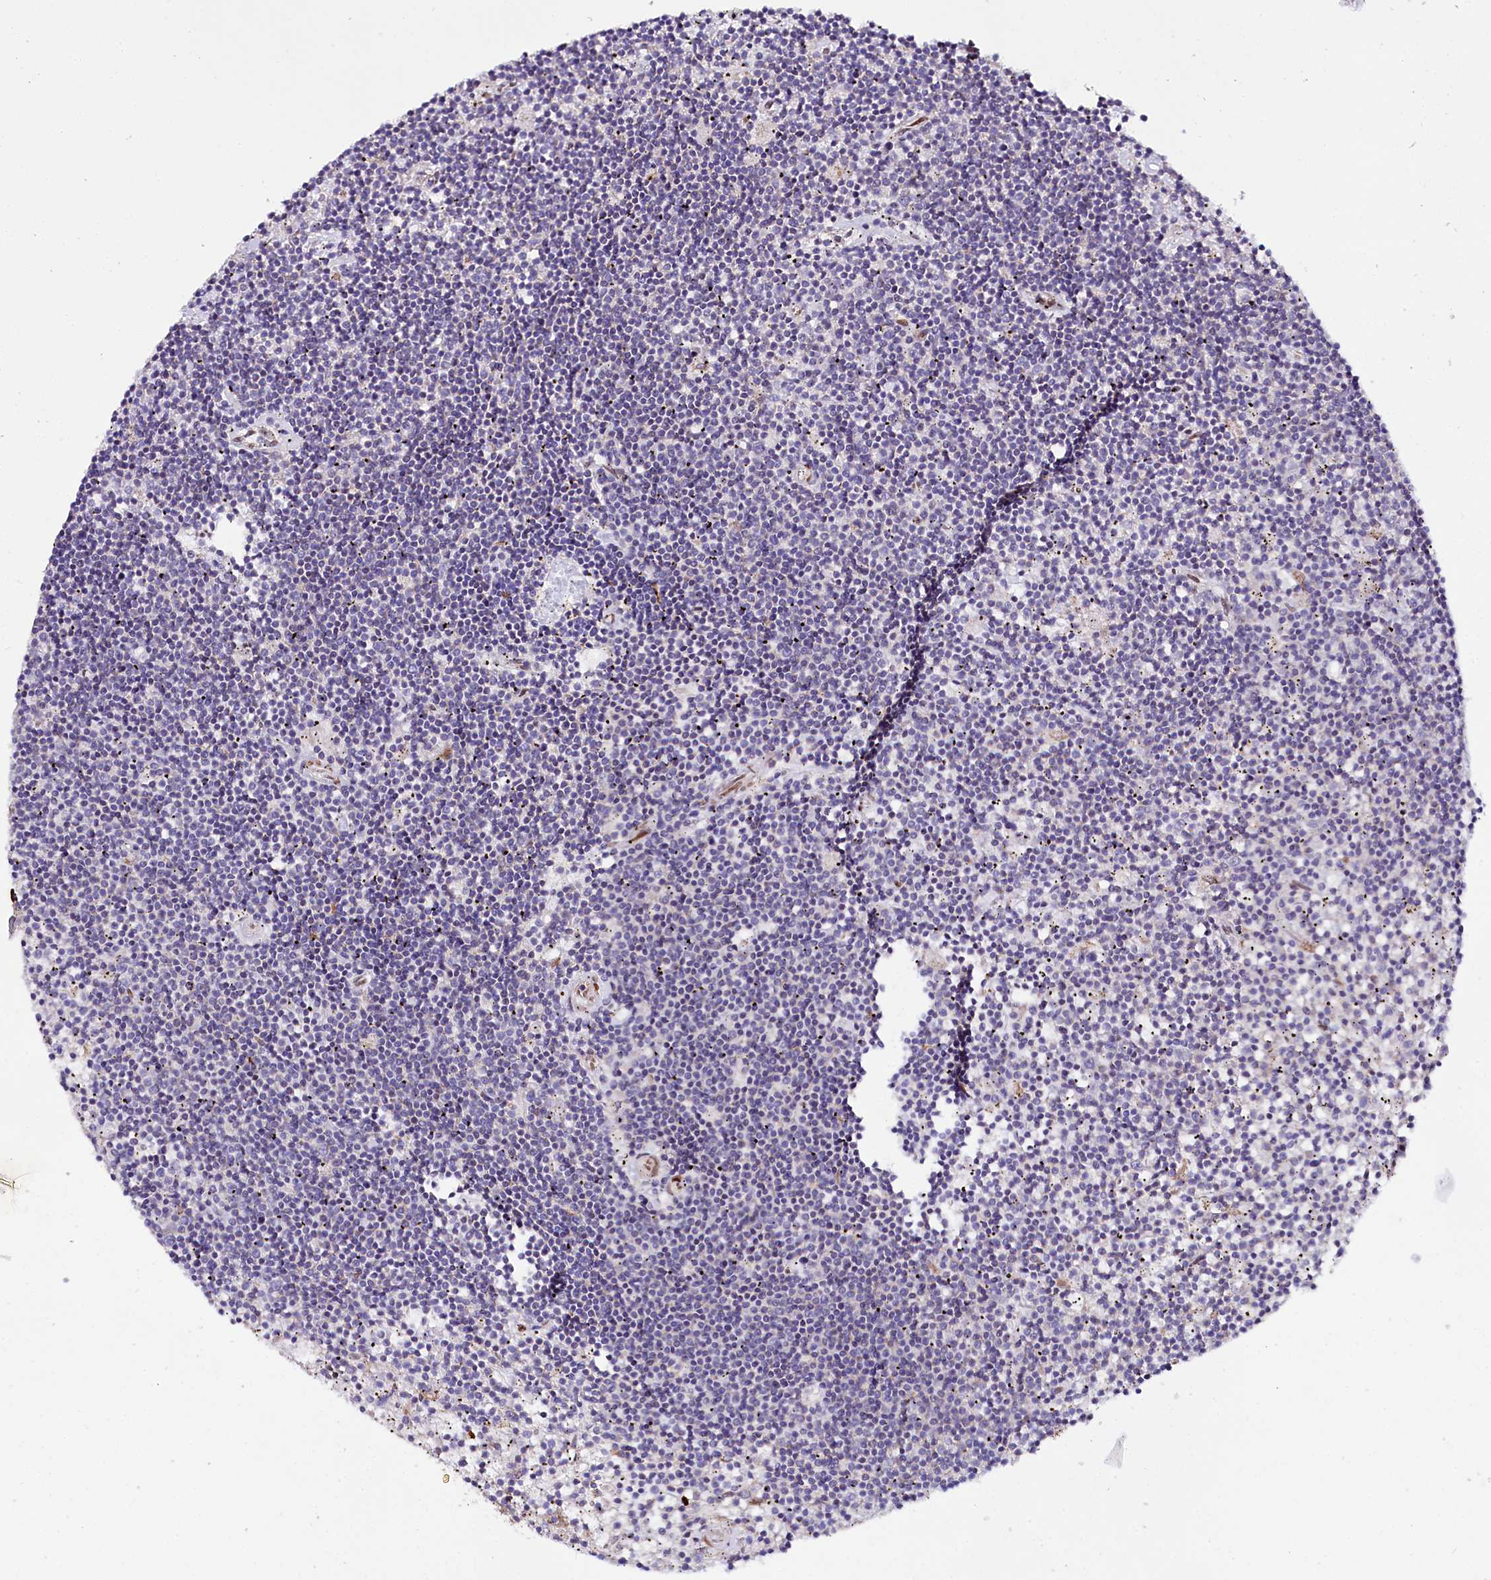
{"staining": {"intensity": "negative", "quantity": "none", "location": "none"}, "tissue": "lymphoma", "cell_type": "Tumor cells", "image_type": "cancer", "snomed": [{"axis": "morphology", "description": "Malignant lymphoma, non-Hodgkin's type, Low grade"}, {"axis": "topography", "description": "Spleen"}], "caption": "Immunohistochemistry of human lymphoma shows no positivity in tumor cells. The staining was performed using DAB (3,3'-diaminobenzidine) to visualize the protein expression in brown, while the nuclei were stained in blue with hematoxylin (Magnification: 20x).", "gene": "ZNF226", "patient": {"sex": "male", "age": 76}}